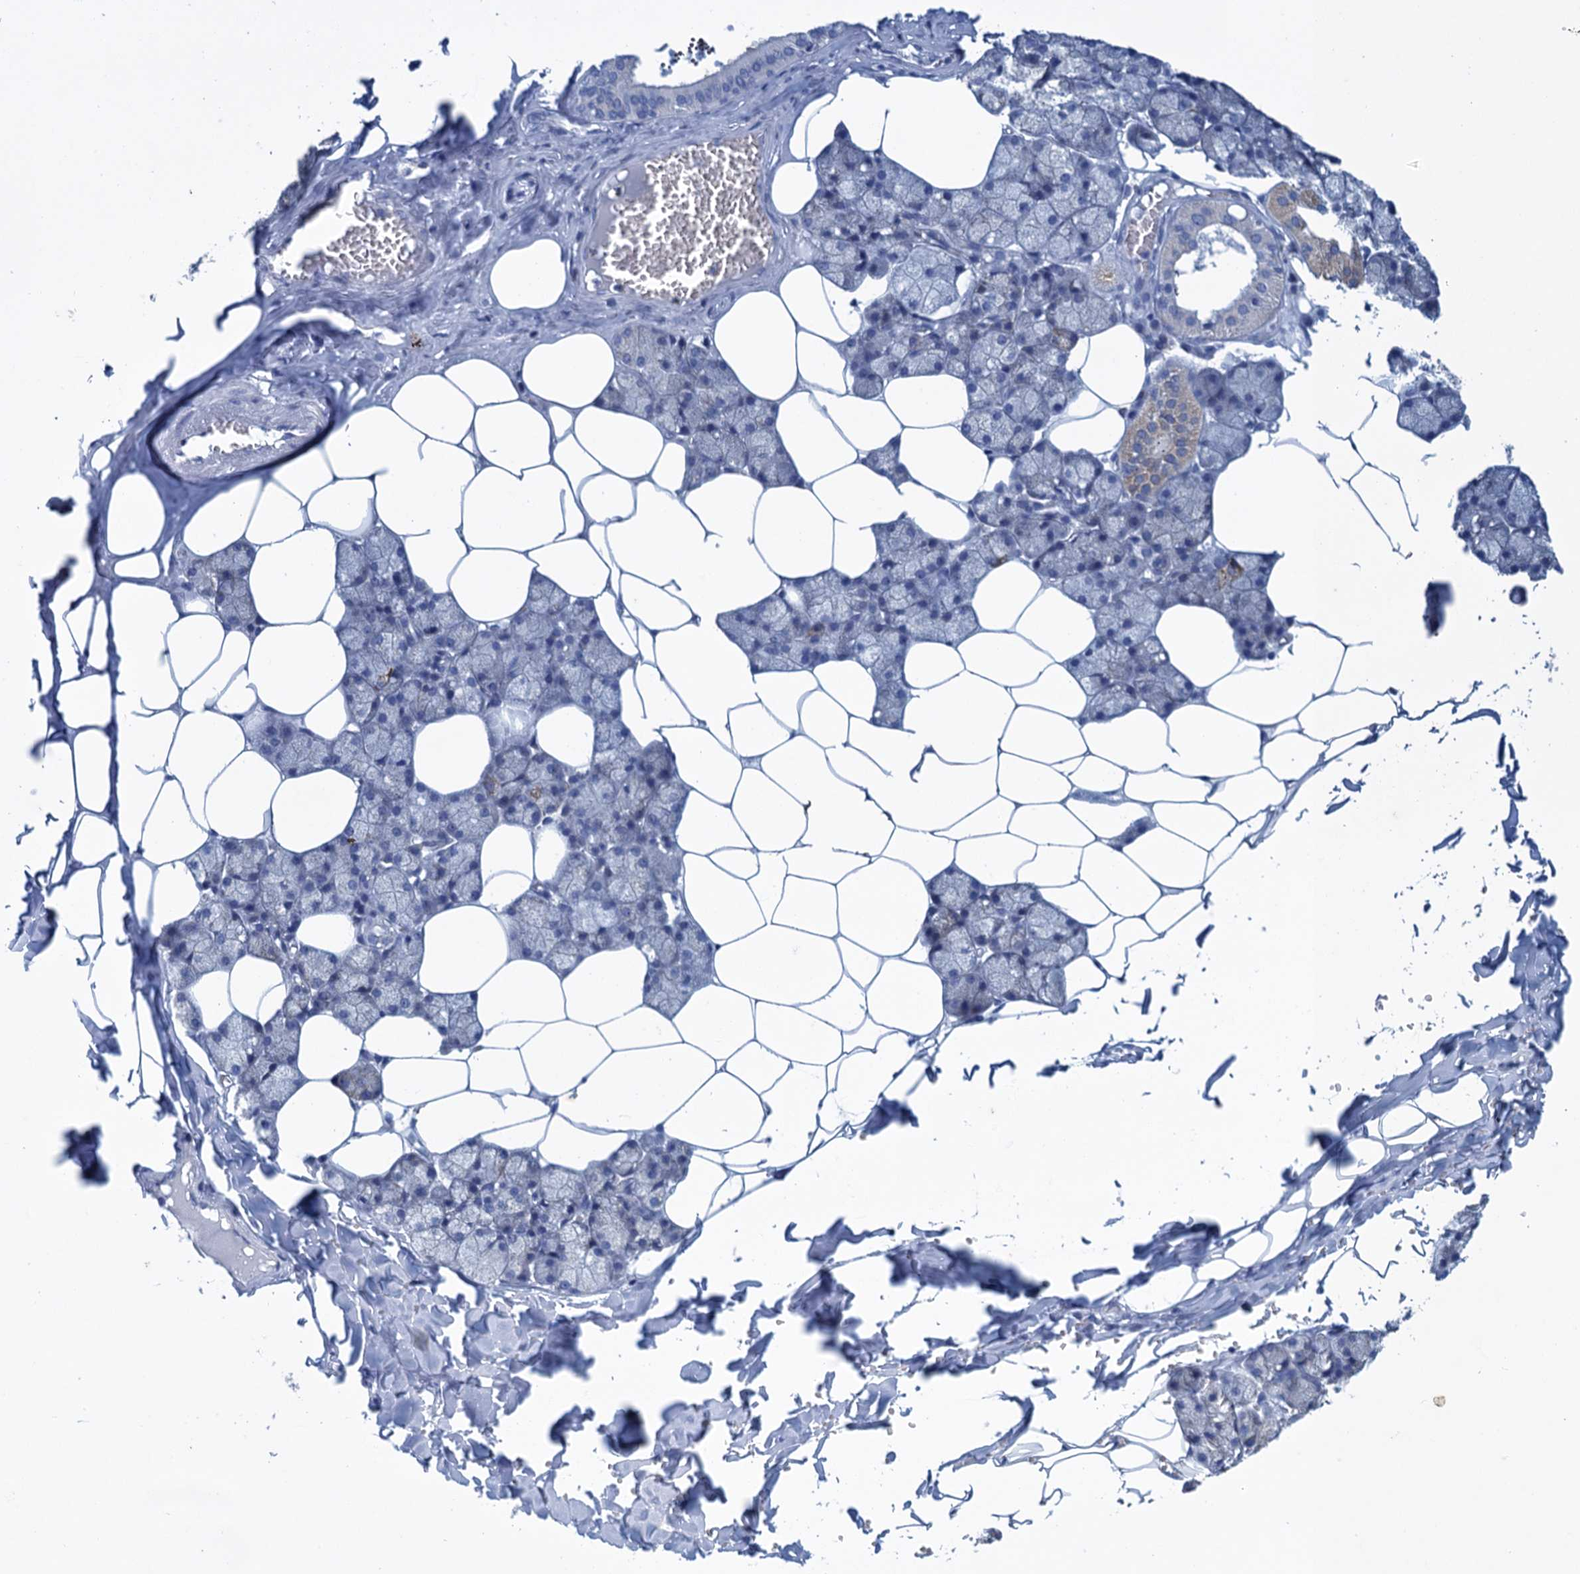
{"staining": {"intensity": "weak", "quantity": "<25%", "location": "cytoplasmic/membranous"}, "tissue": "salivary gland", "cell_type": "Glandular cells", "image_type": "normal", "snomed": [{"axis": "morphology", "description": "Normal tissue, NOS"}, {"axis": "topography", "description": "Salivary gland"}], "caption": "High power microscopy image of an IHC image of normal salivary gland, revealing no significant expression in glandular cells.", "gene": "SCEL", "patient": {"sex": "male", "age": 62}}